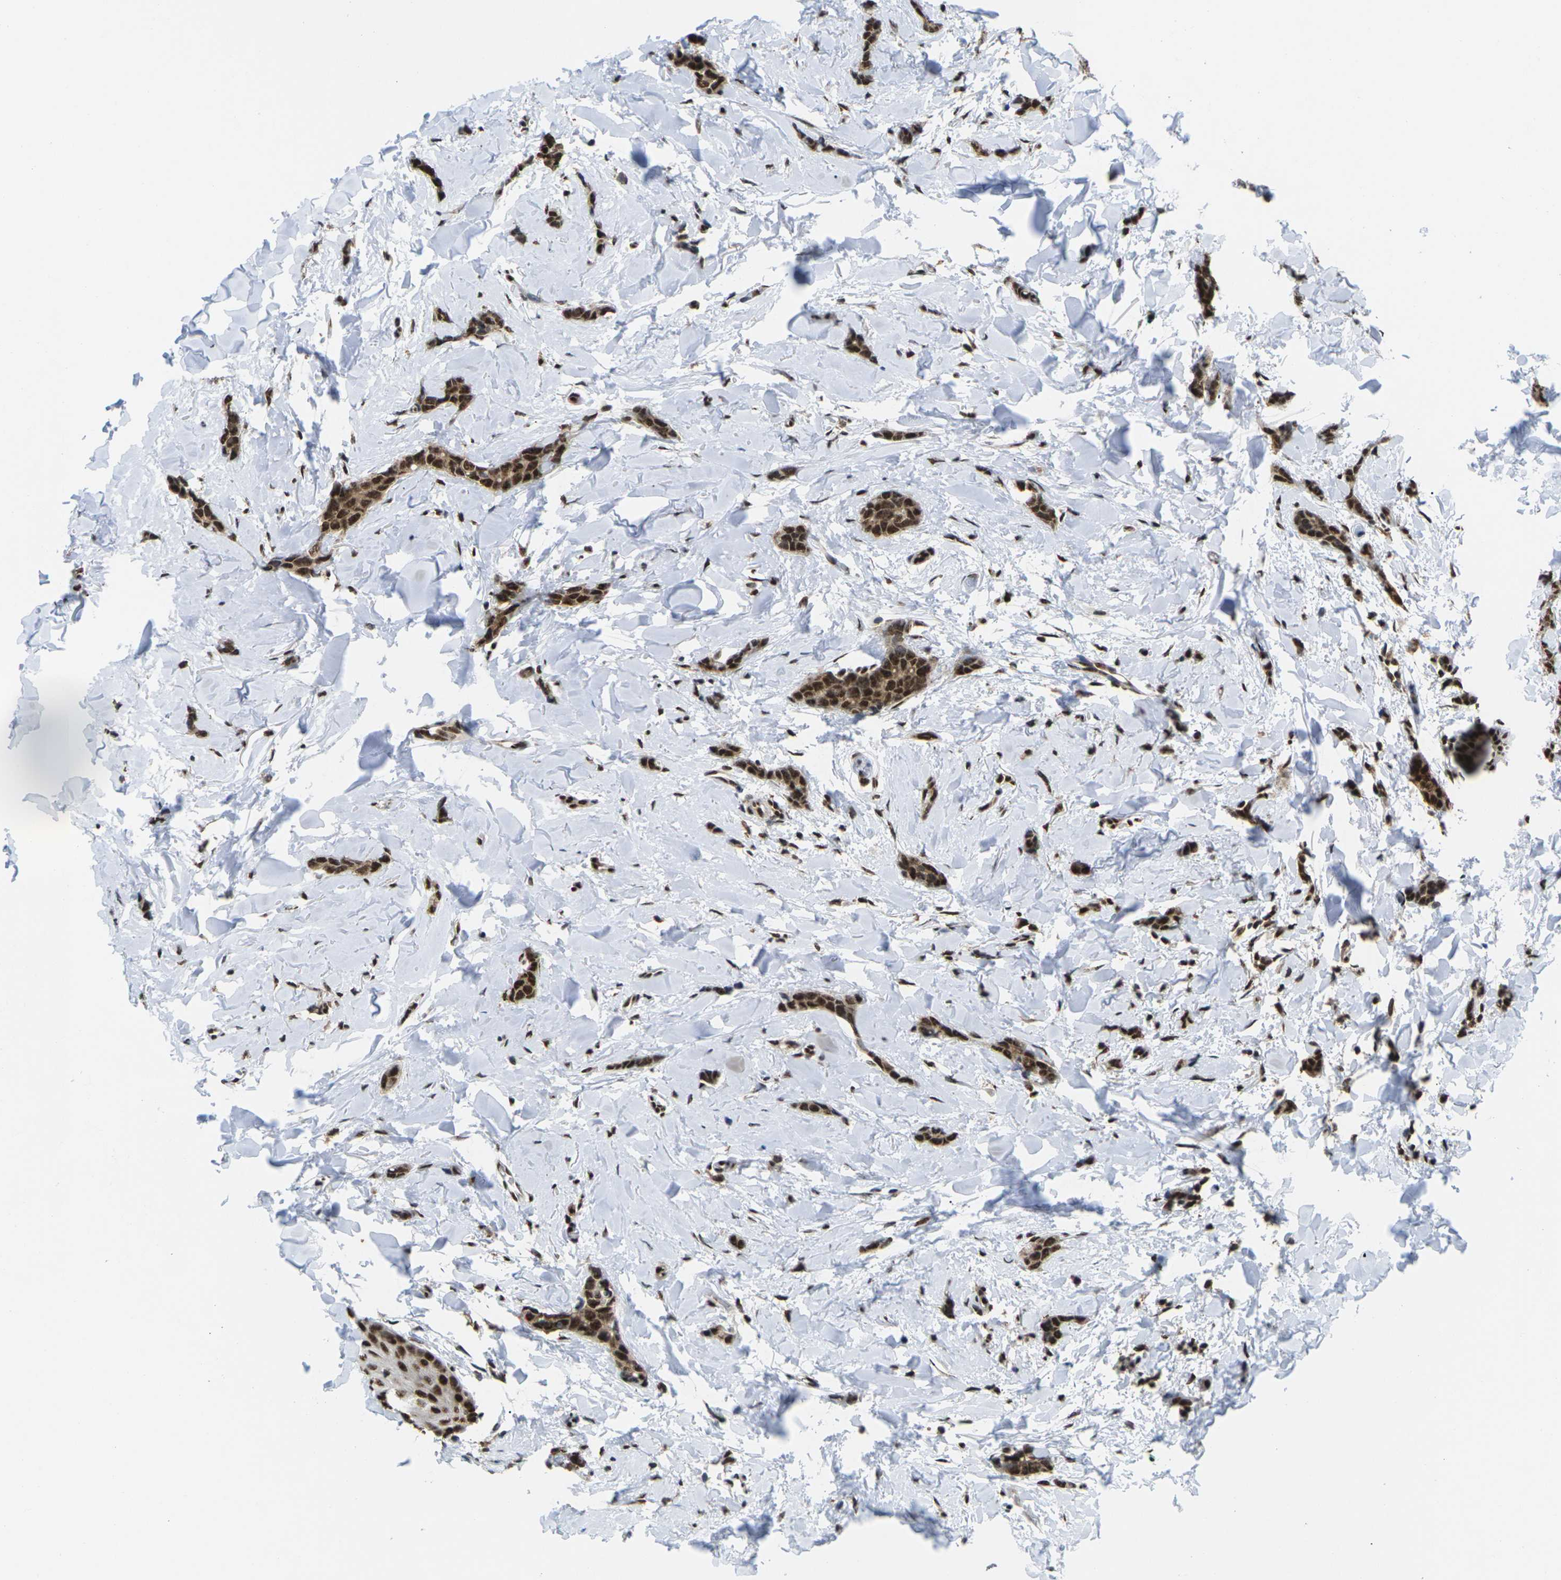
{"staining": {"intensity": "strong", "quantity": ">75%", "location": "cytoplasmic/membranous,nuclear"}, "tissue": "breast cancer", "cell_type": "Tumor cells", "image_type": "cancer", "snomed": [{"axis": "morphology", "description": "Lobular carcinoma"}, {"axis": "topography", "description": "Skin"}, {"axis": "topography", "description": "Breast"}], "caption": "Protein positivity by immunohistochemistry (IHC) demonstrates strong cytoplasmic/membranous and nuclear staining in about >75% of tumor cells in breast cancer. Nuclei are stained in blue.", "gene": "MAGOH", "patient": {"sex": "female", "age": 46}}